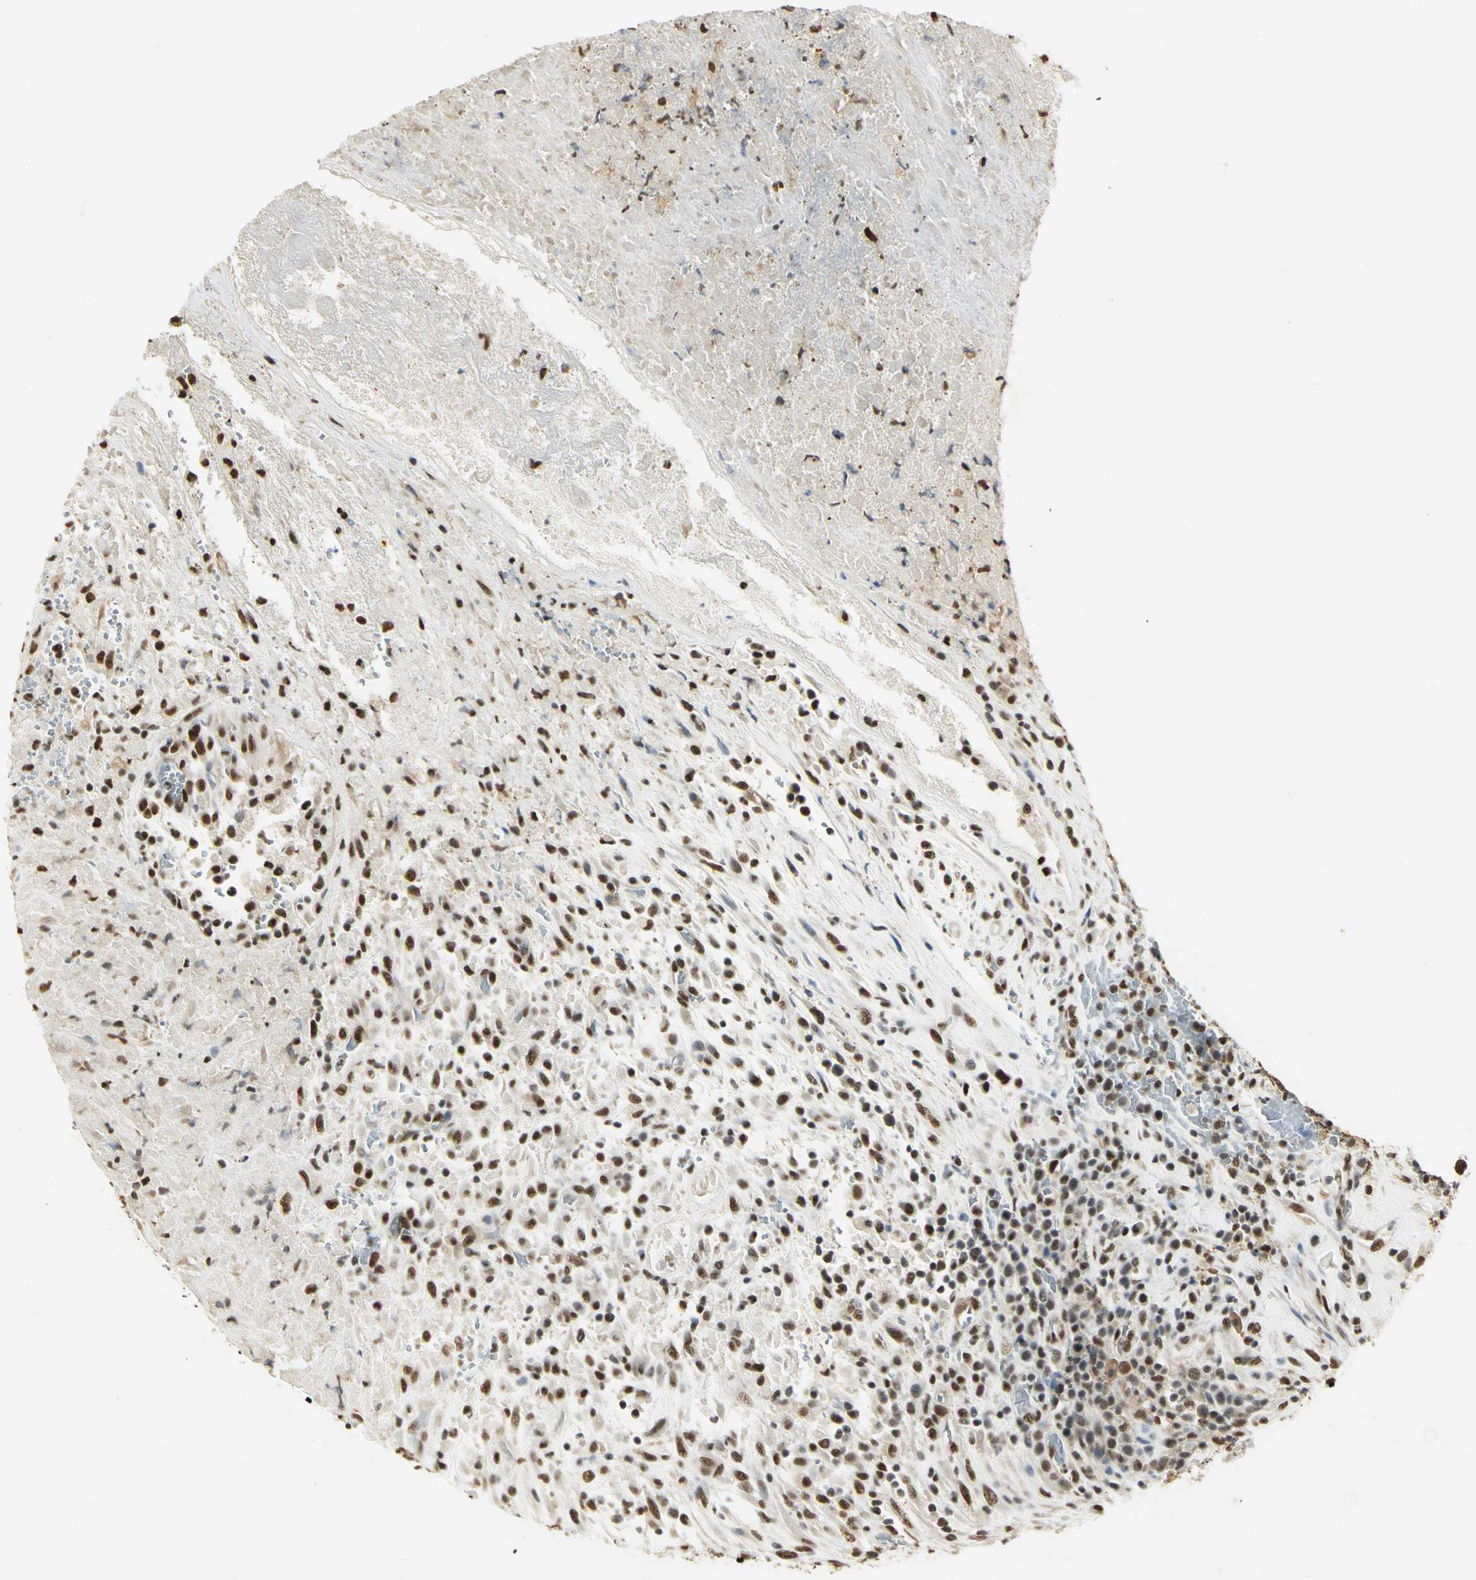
{"staining": {"intensity": "strong", "quantity": ">75%", "location": "nuclear"}, "tissue": "testis cancer", "cell_type": "Tumor cells", "image_type": "cancer", "snomed": [{"axis": "morphology", "description": "Necrosis, NOS"}, {"axis": "morphology", "description": "Carcinoma, Embryonal, NOS"}, {"axis": "topography", "description": "Testis"}], "caption": "Embryonal carcinoma (testis) stained with DAB (3,3'-diaminobenzidine) IHC exhibits high levels of strong nuclear staining in approximately >75% of tumor cells.", "gene": "SET", "patient": {"sex": "male", "age": 19}}